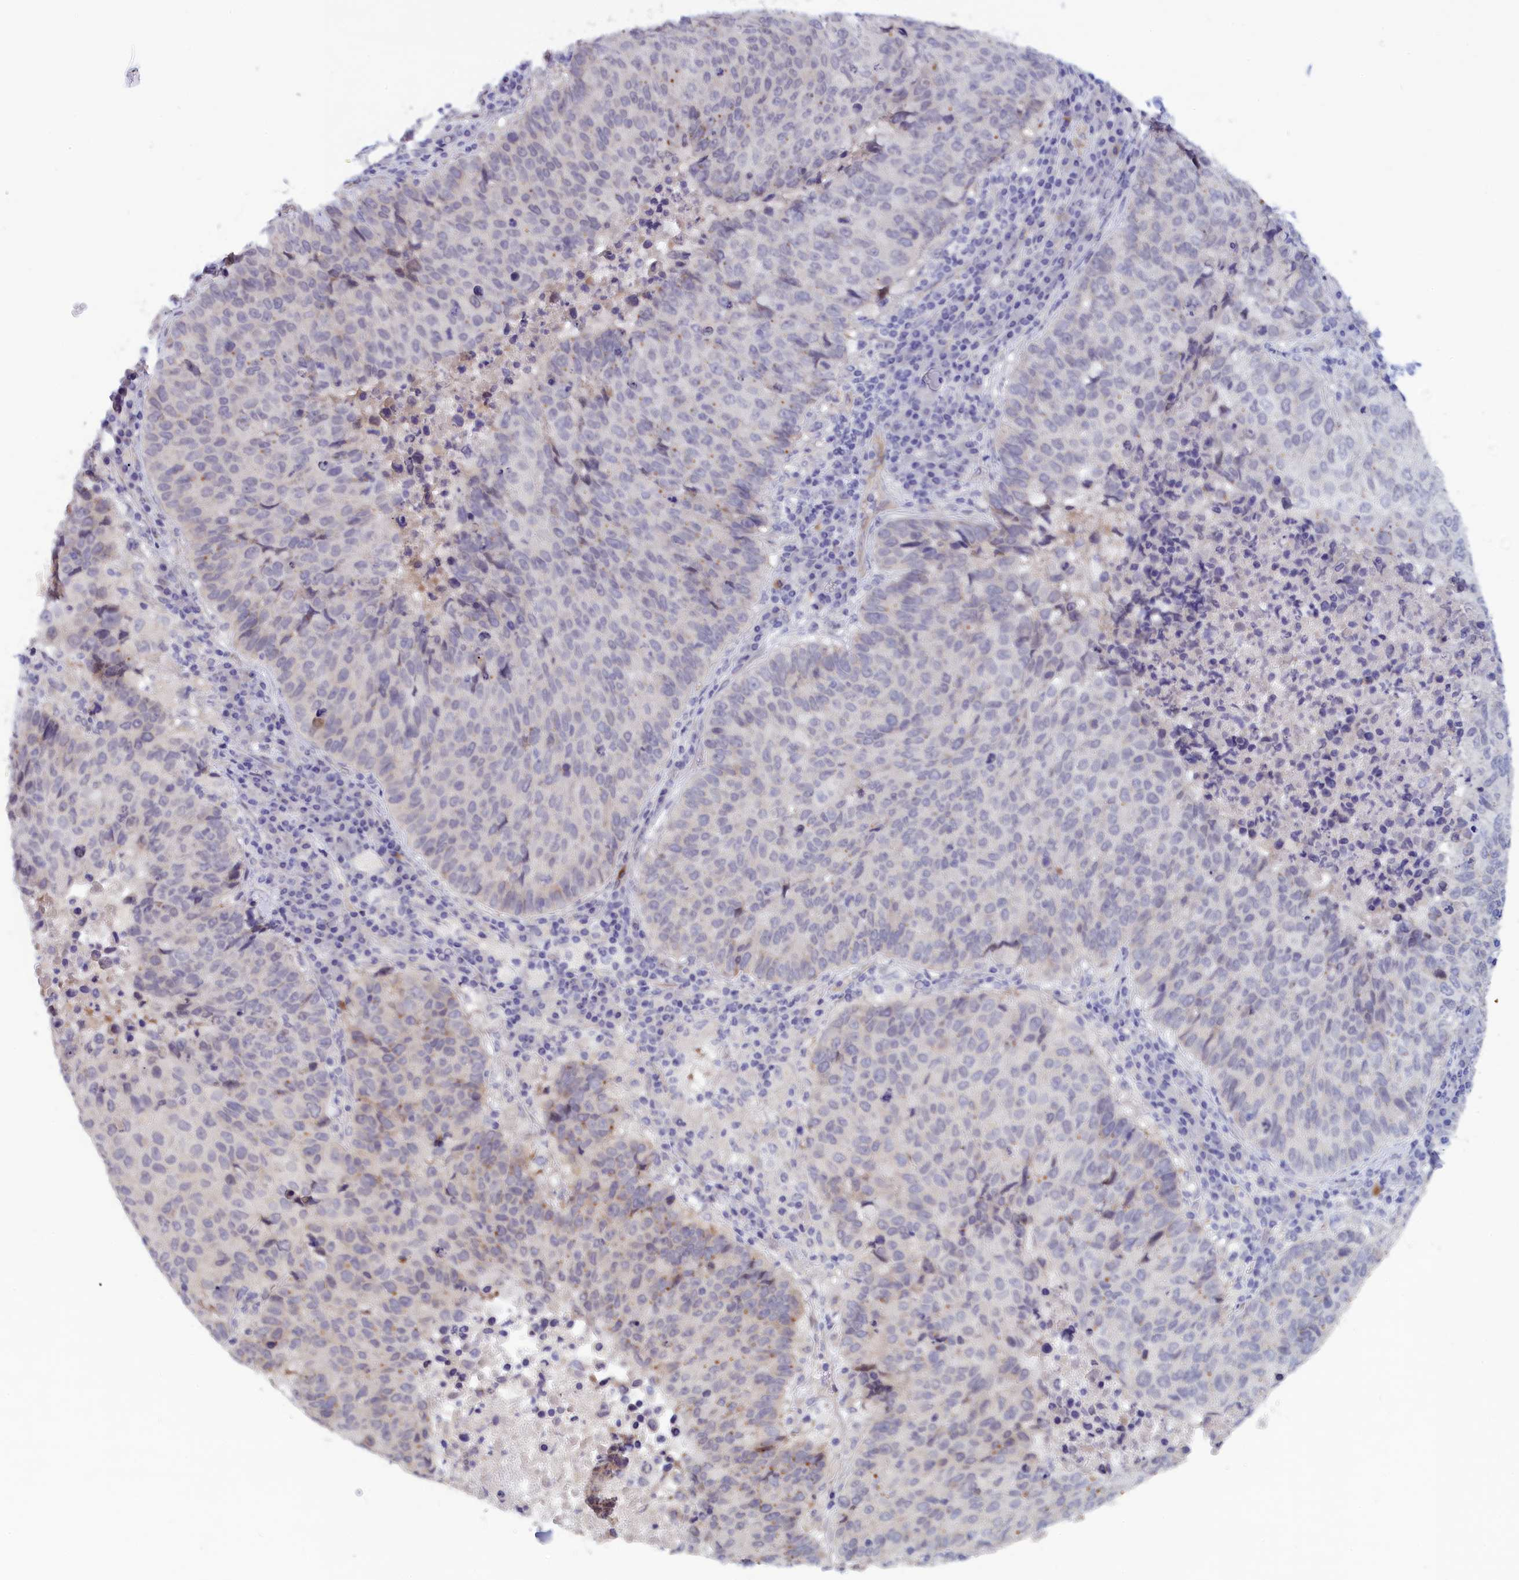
{"staining": {"intensity": "weak", "quantity": "<25%", "location": "cytoplasmic/membranous"}, "tissue": "lung cancer", "cell_type": "Tumor cells", "image_type": "cancer", "snomed": [{"axis": "morphology", "description": "Squamous cell carcinoma, NOS"}, {"axis": "topography", "description": "Lung"}], "caption": "IHC image of neoplastic tissue: human lung squamous cell carcinoma stained with DAB demonstrates no significant protein staining in tumor cells.", "gene": "IGFALS", "patient": {"sex": "male", "age": 73}}